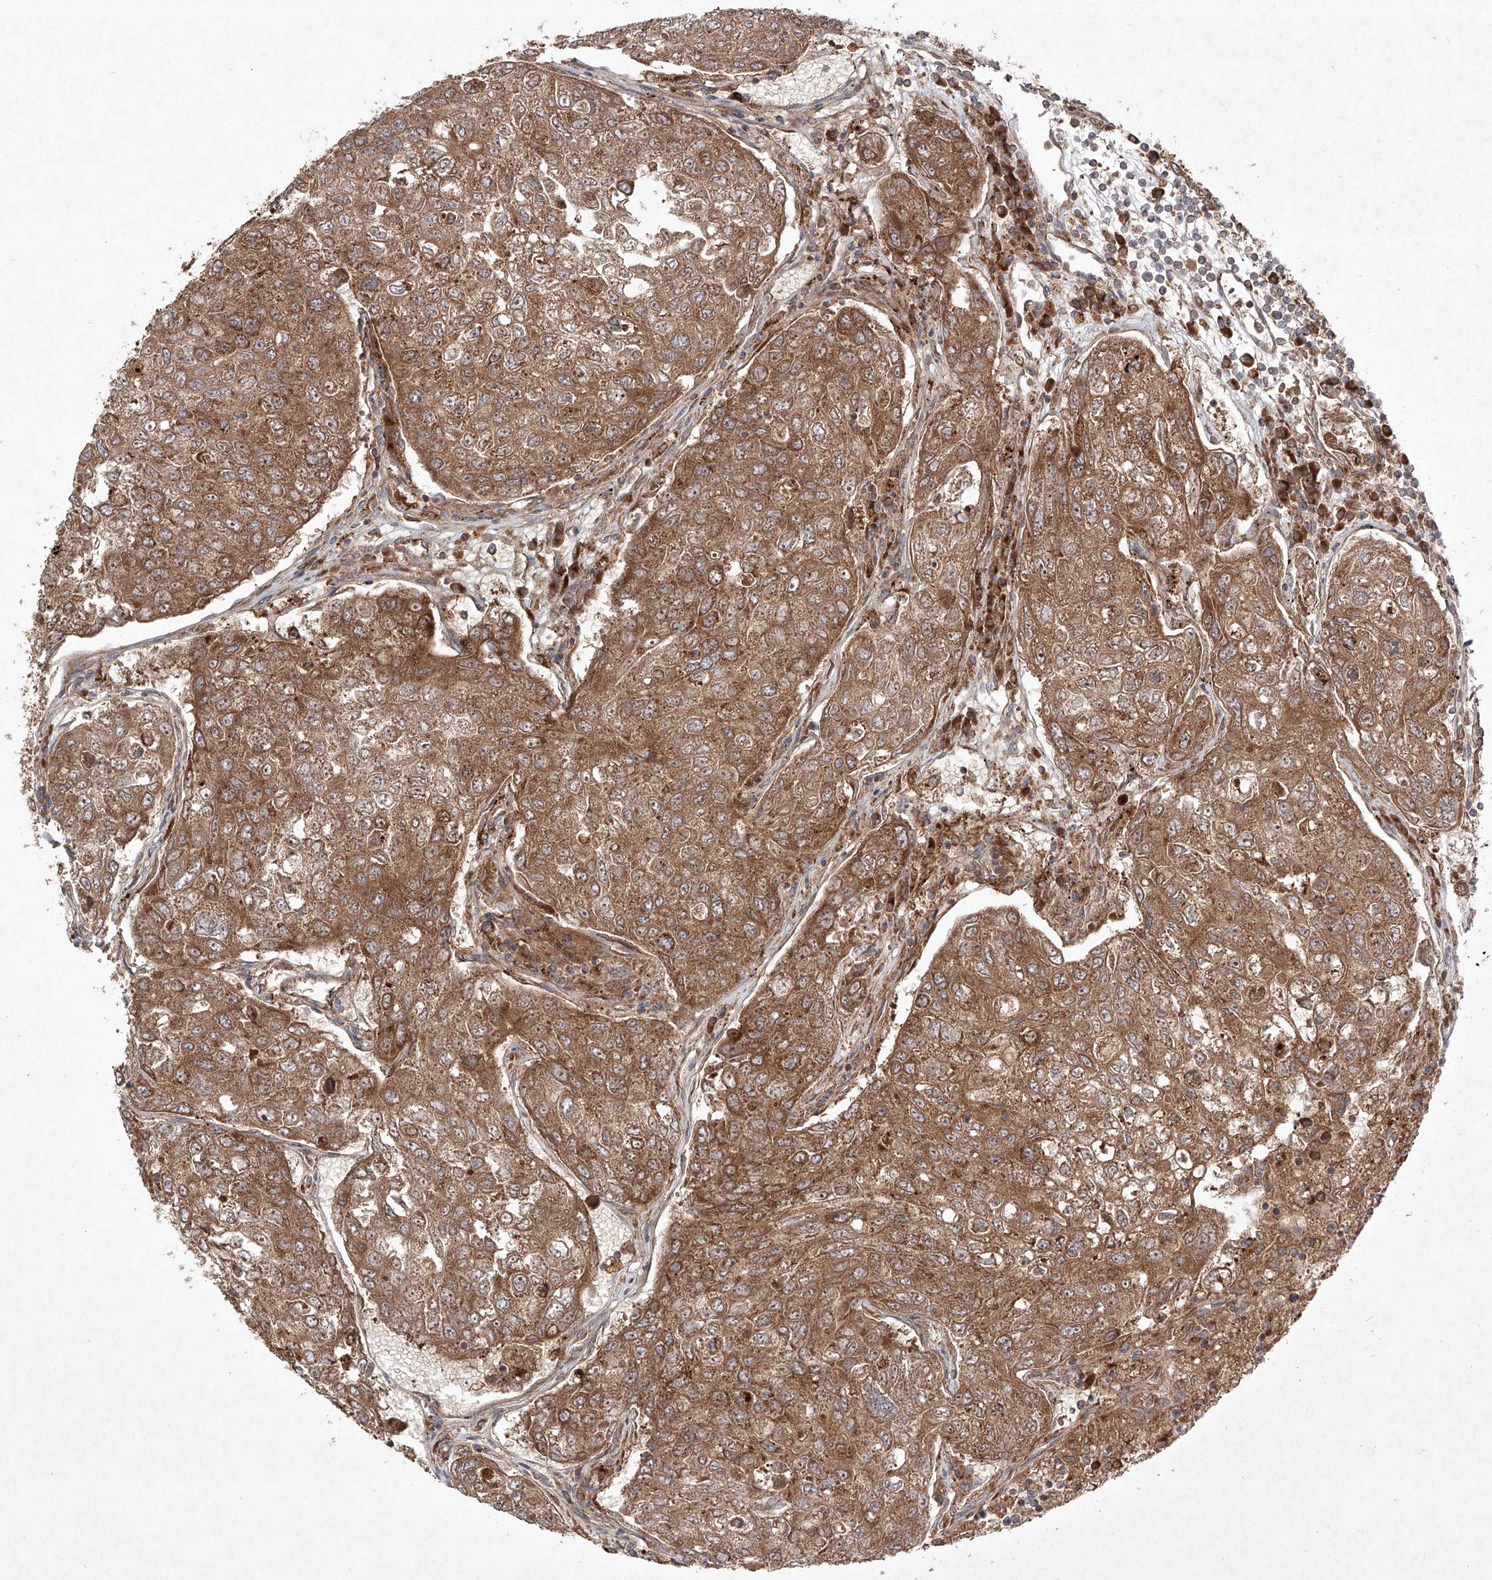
{"staining": {"intensity": "moderate", "quantity": ">75%", "location": "cytoplasmic/membranous"}, "tissue": "urothelial cancer", "cell_type": "Tumor cells", "image_type": "cancer", "snomed": [{"axis": "morphology", "description": "Urothelial carcinoma, High grade"}, {"axis": "topography", "description": "Lymph node"}, {"axis": "topography", "description": "Urinary bladder"}], "caption": "An immunohistochemistry histopathology image of tumor tissue is shown. Protein staining in brown labels moderate cytoplasmic/membranous positivity in high-grade urothelial carcinoma within tumor cells. (Brightfield microscopy of DAB IHC at high magnification).", "gene": "YKT6", "patient": {"sex": "male", "age": 51}}